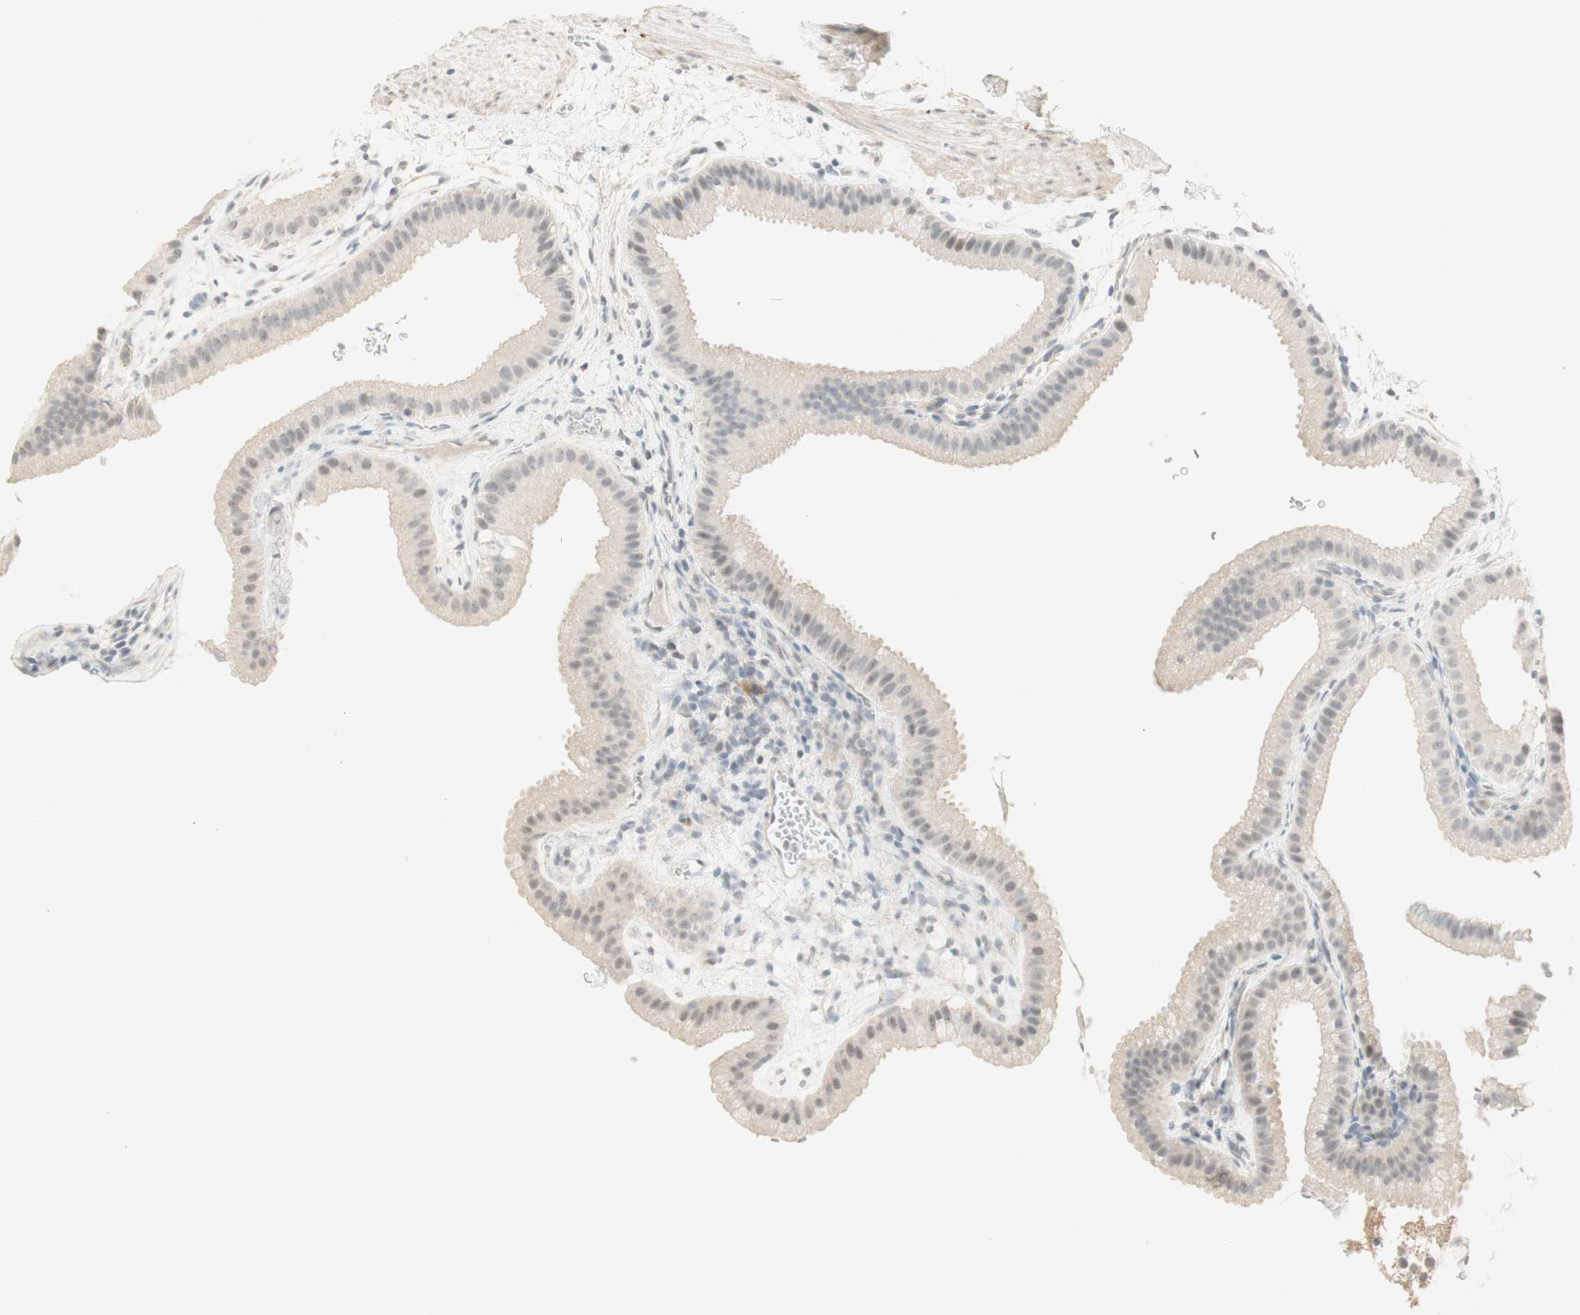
{"staining": {"intensity": "weak", "quantity": "<25%", "location": "nuclear"}, "tissue": "gallbladder", "cell_type": "Glandular cells", "image_type": "normal", "snomed": [{"axis": "morphology", "description": "Normal tissue, NOS"}, {"axis": "topography", "description": "Gallbladder"}], "caption": "Immunohistochemistry of benign human gallbladder shows no positivity in glandular cells. (Brightfield microscopy of DAB (3,3'-diaminobenzidine) immunohistochemistry (IHC) at high magnification).", "gene": "PLCD4", "patient": {"sex": "female", "age": 64}}